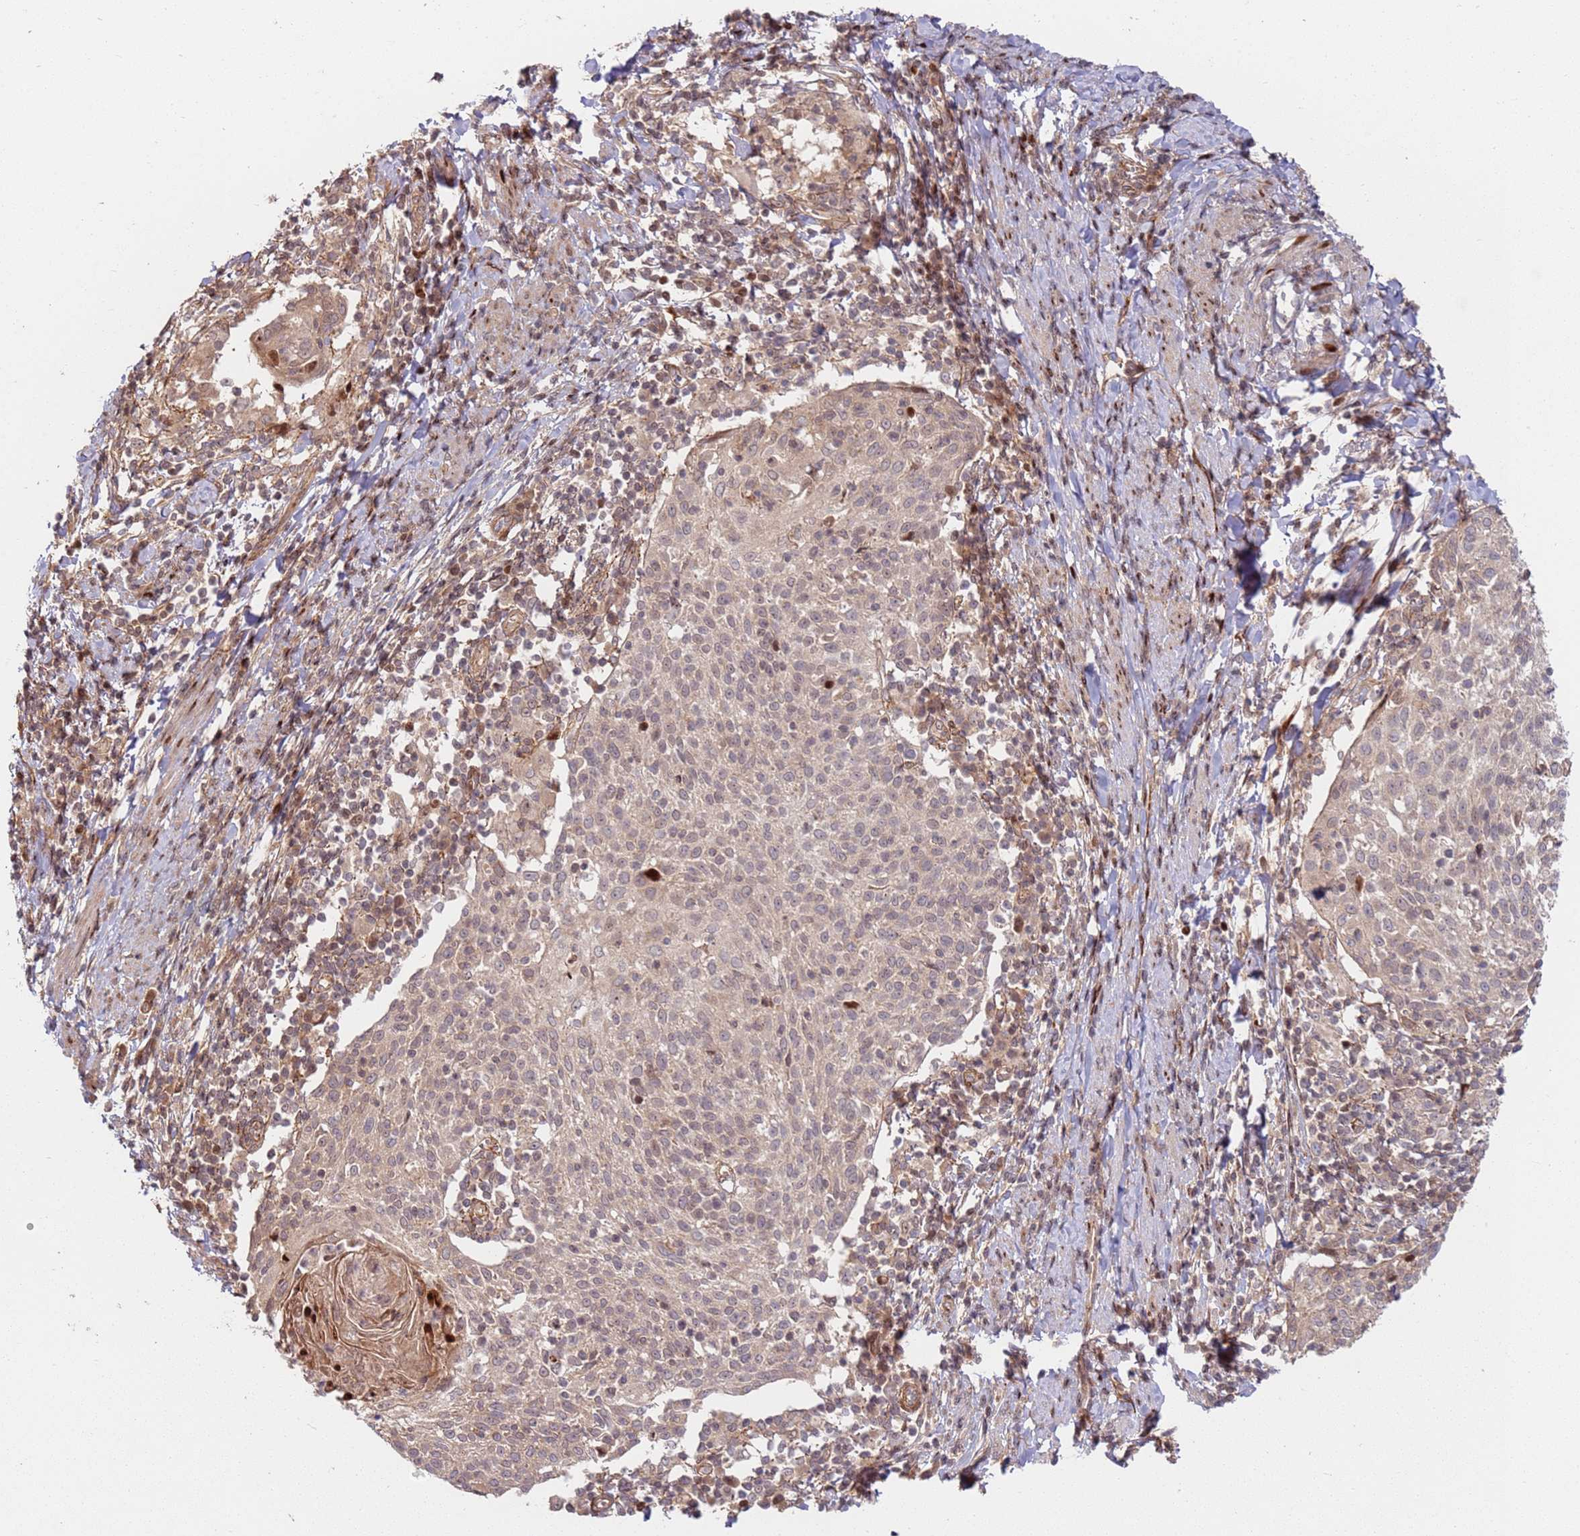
{"staining": {"intensity": "weak", "quantity": "25%-75%", "location": "cytoplasmic/membranous,nuclear"}, "tissue": "cervical cancer", "cell_type": "Tumor cells", "image_type": "cancer", "snomed": [{"axis": "morphology", "description": "Squamous cell carcinoma, NOS"}, {"axis": "topography", "description": "Cervix"}], "caption": "Cervical squamous cell carcinoma stained with immunohistochemistry shows weak cytoplasmic/membranous and nuclear staining in approximately 25%-75% of tumor cells.", "gene": "TMEM233", "patient": {"sex": "female", "age": 52}}